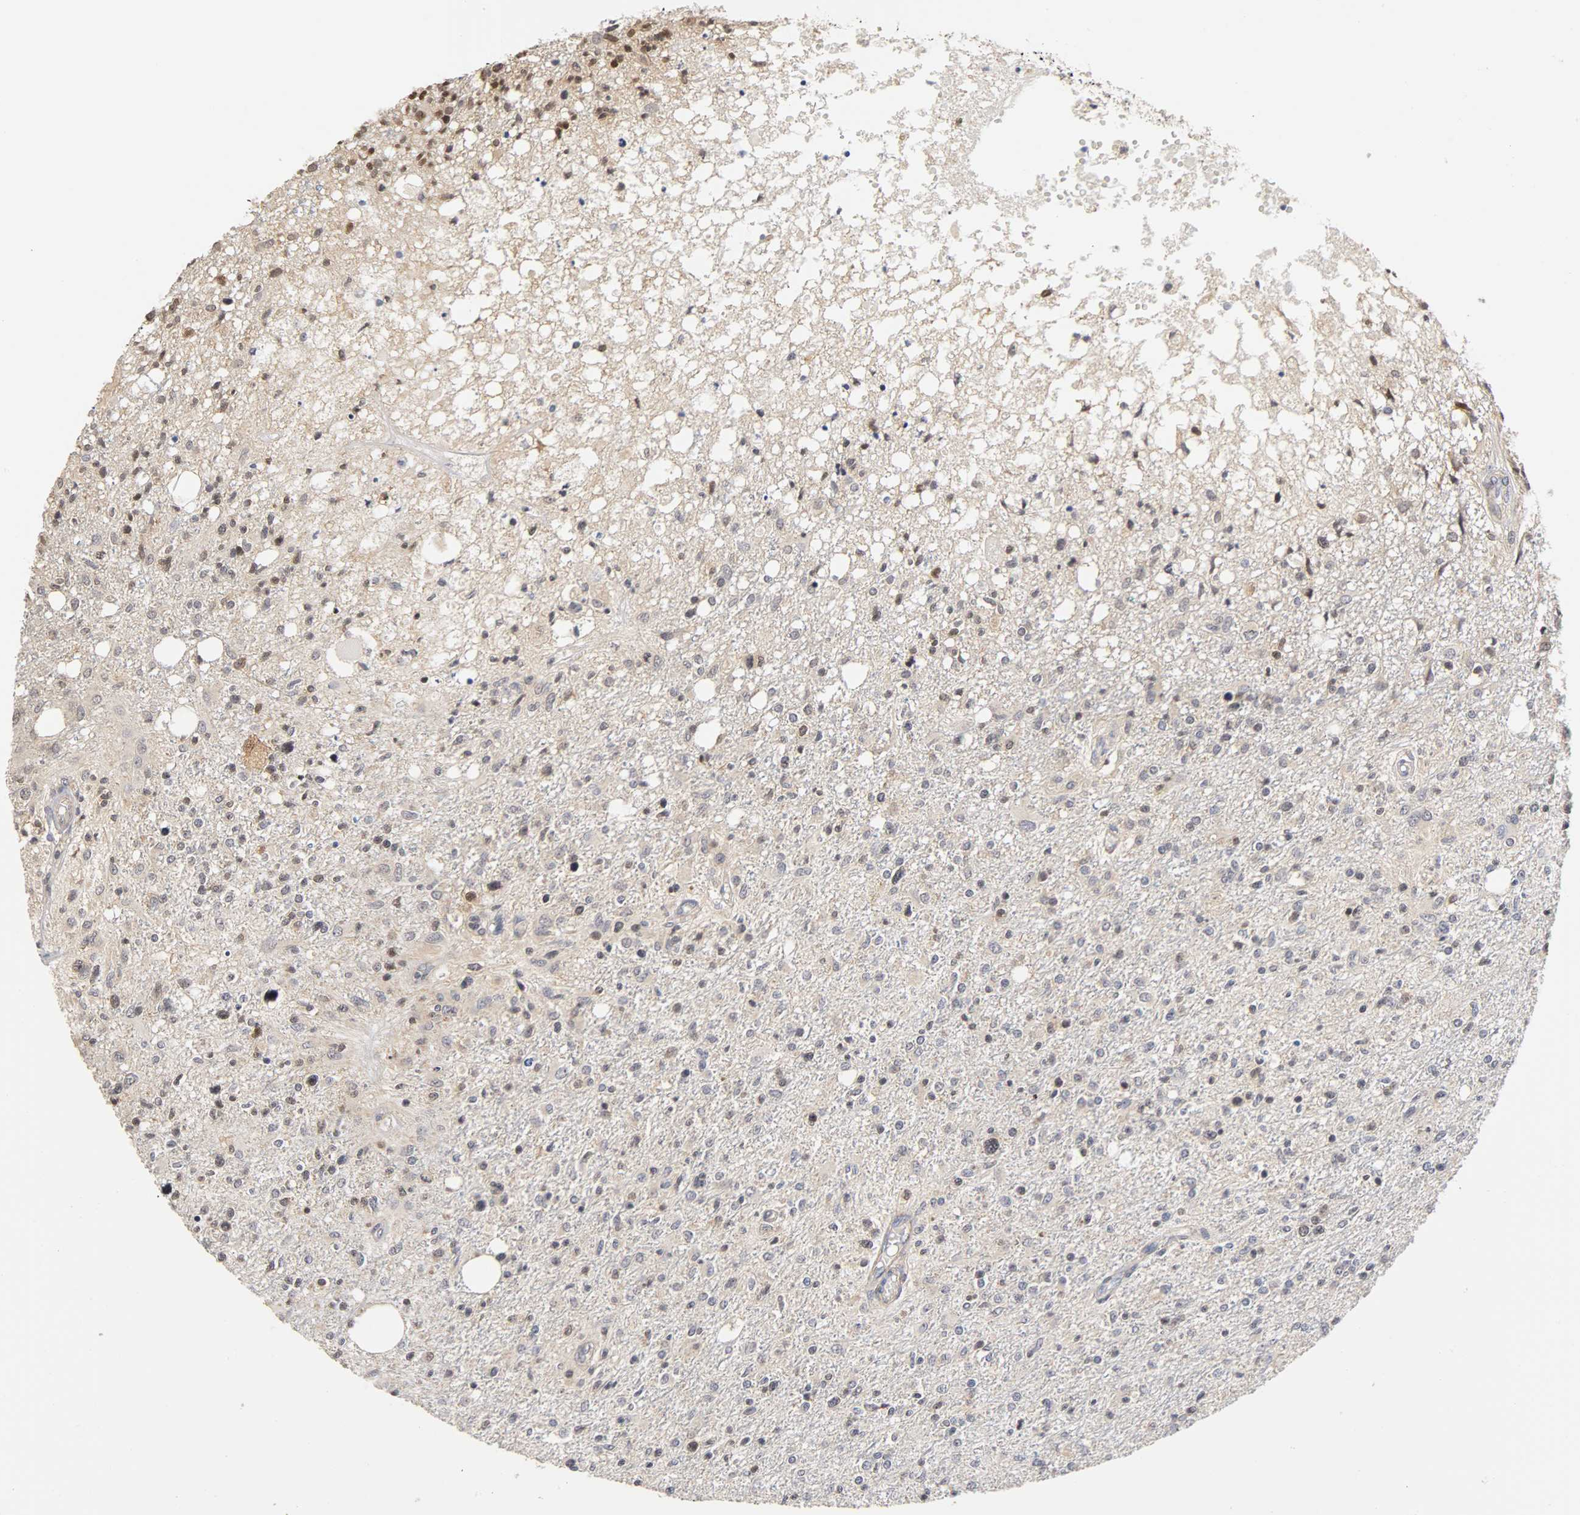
{"staining": {"intensity": "negative", "quantity": "none", "location": "none"}, "tissue": "glioma", "cell_type": "Tumor cells", "image_type": "cancer", "snomed": [{"axis": "morphology", "description": "Glioma, malignant, High grade"}, {"axis": "topography", "description": "Cerebral cortex"}], "caption": "A micrograph of glioma stained for a protein displays no brown staining in tumor cells. The staining was performed using DAB to visualize the protein expression in brown, while the nuclei were stained in blue with hematoxylin (Magnification: 20x).", "gene": "UBE2M", "patient": {"sex": "male", "age": 76}}